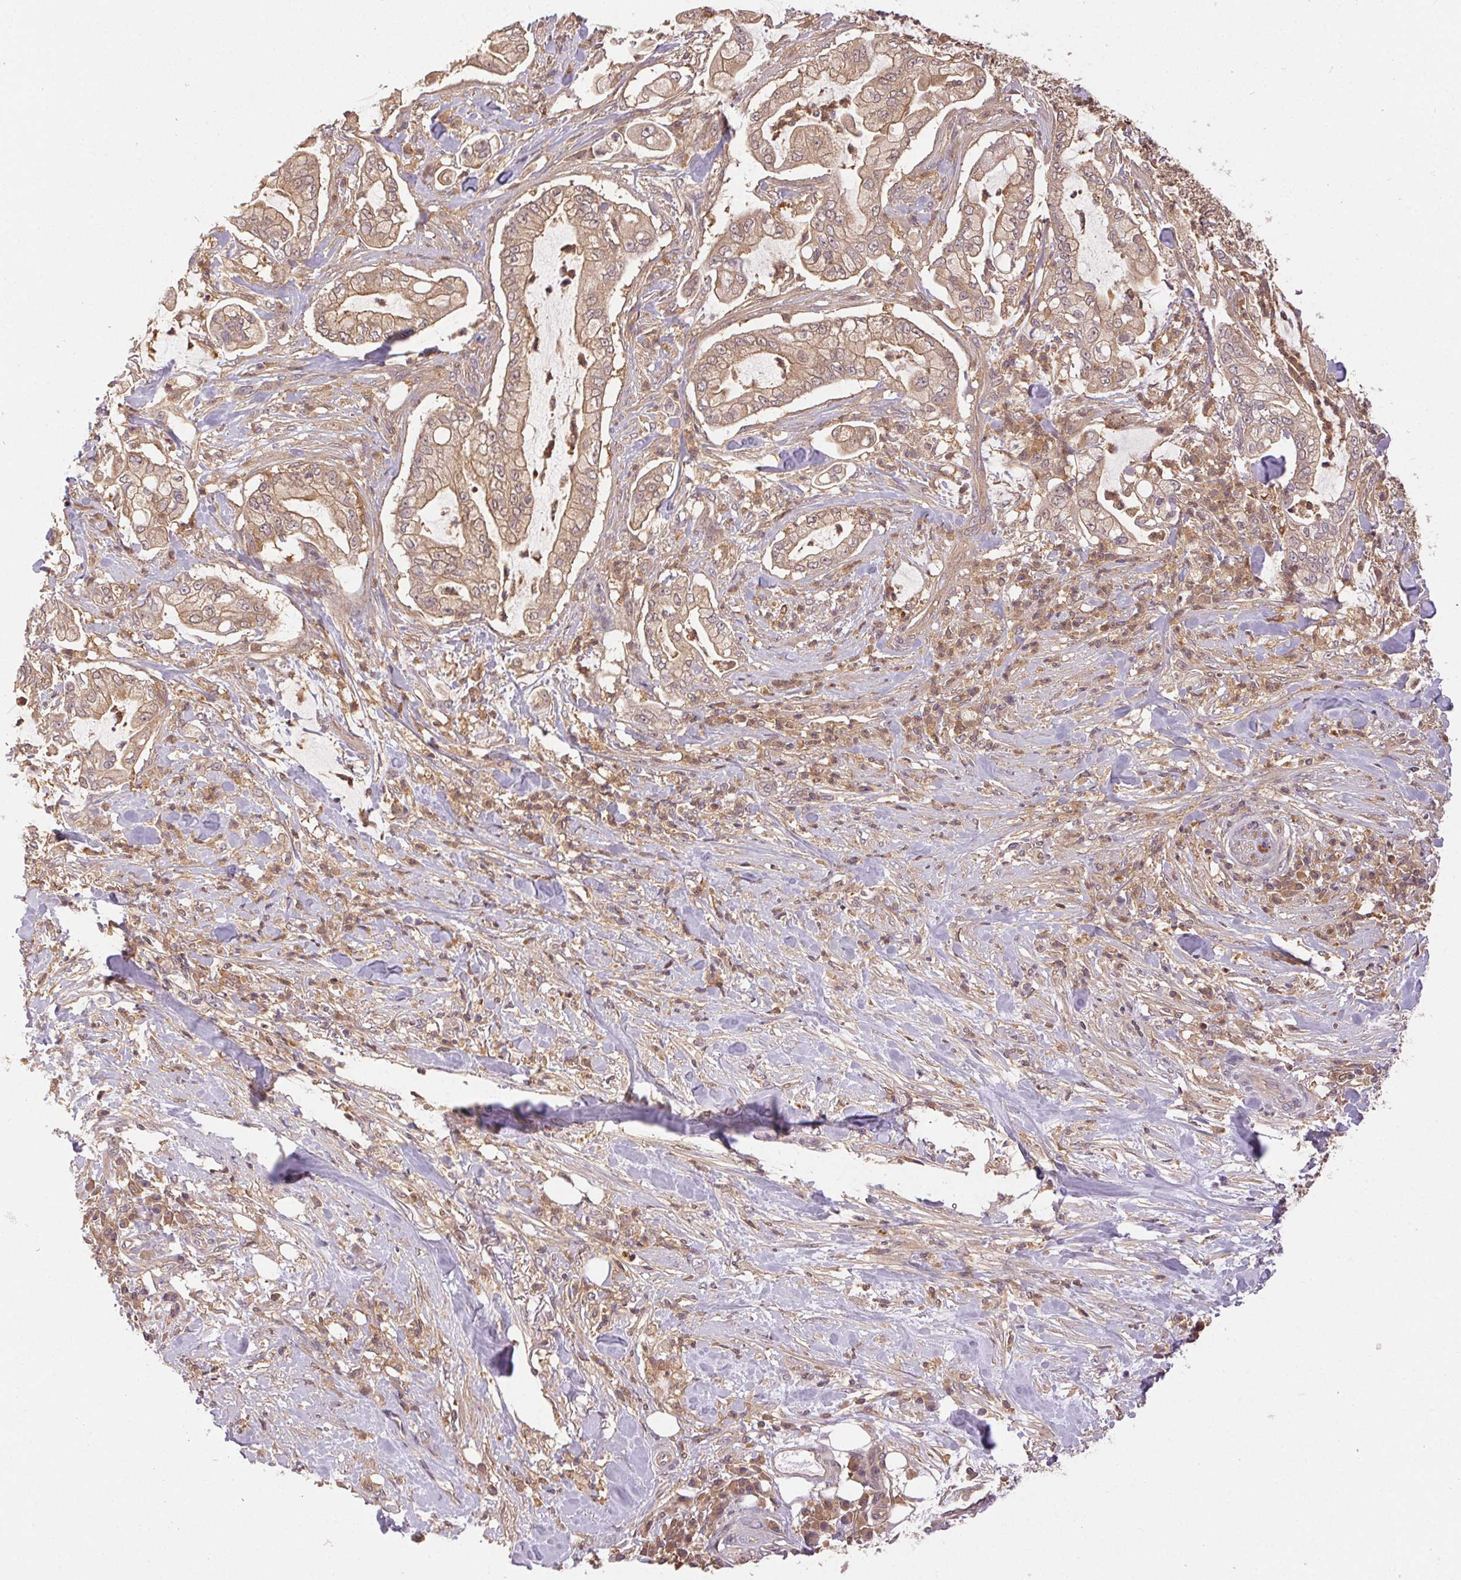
{"staining": {"intensity": "weak", "quantity": ">75%", "location": "cytoplasmic/membranous"}, "tissue": "pancreatic cancer", "cell_type": "Tumor cells", "image_type": "cancer", "snomed": [{"axis": "morphology", "description": "Adenocarcinoma, NOS"}, {"axis": "topography", "description": "Pancreas"}], "caption": "Pancreatic adenocarcinoma stained for a protein (brown) demonstrates weak cytoplasmic/membranous positive expression in about >75% of tumor cells.", "gene": "GDI2", "patient": {"sex": "female", "age": 69}}